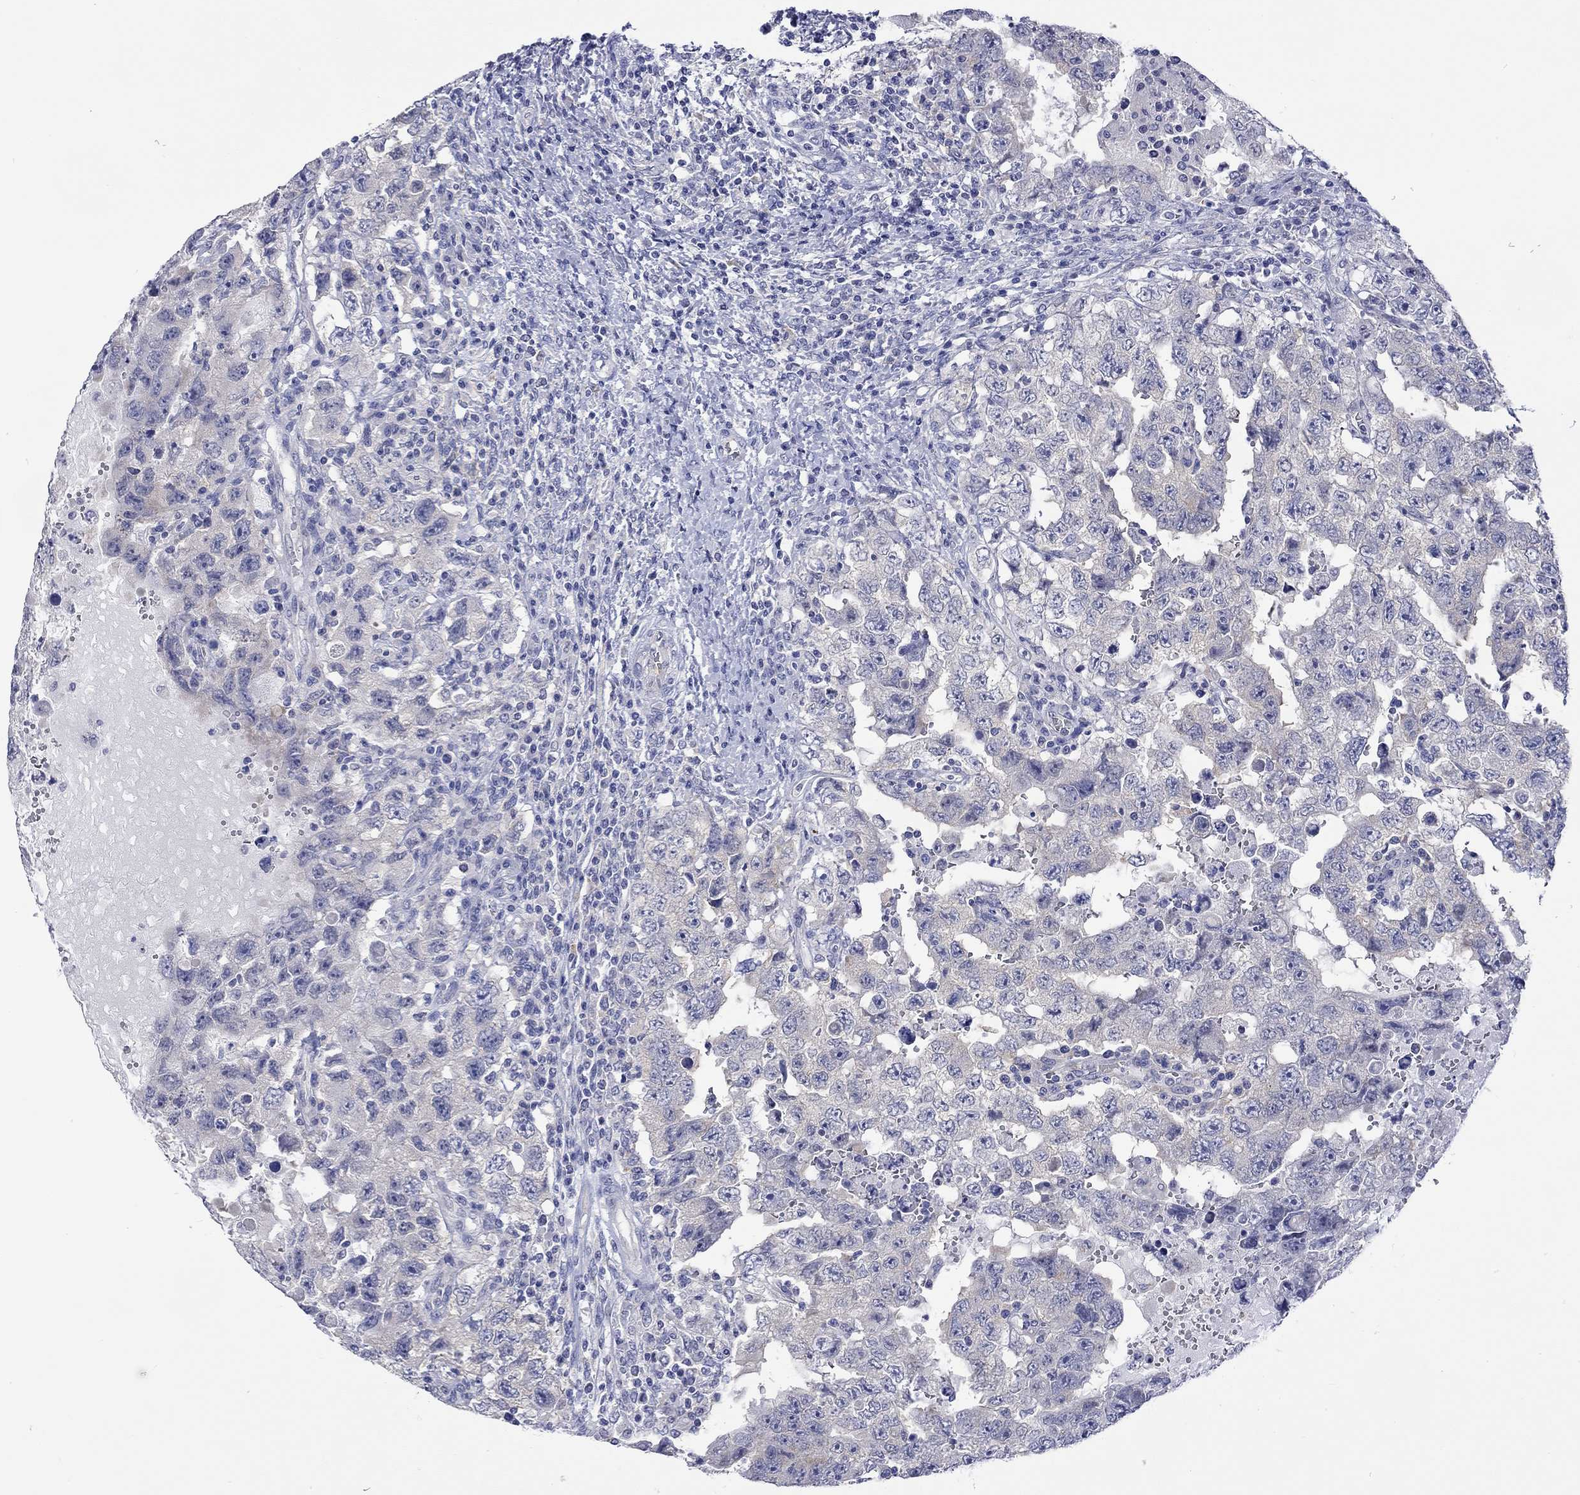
{"staining": {"intensity": "negative", "quantity": "none", "location": "none"}, "tissue": "testis cancer", "cell_type": "Tumor cells", "image_type": "cancer", "snomed": [{"axis": "morphology", "description": "Carcinoma, Embryonal, NOS"}, {"axis": "topography", "description": "Testis"}], "caption": "Human embryonal carcinoma (testis) stained for a protein using immunohistochemistry (IHC) reveals no positivity in tumor cells.", "gene": "CERS1", "patient": {"sex": "male", "age": 26}}